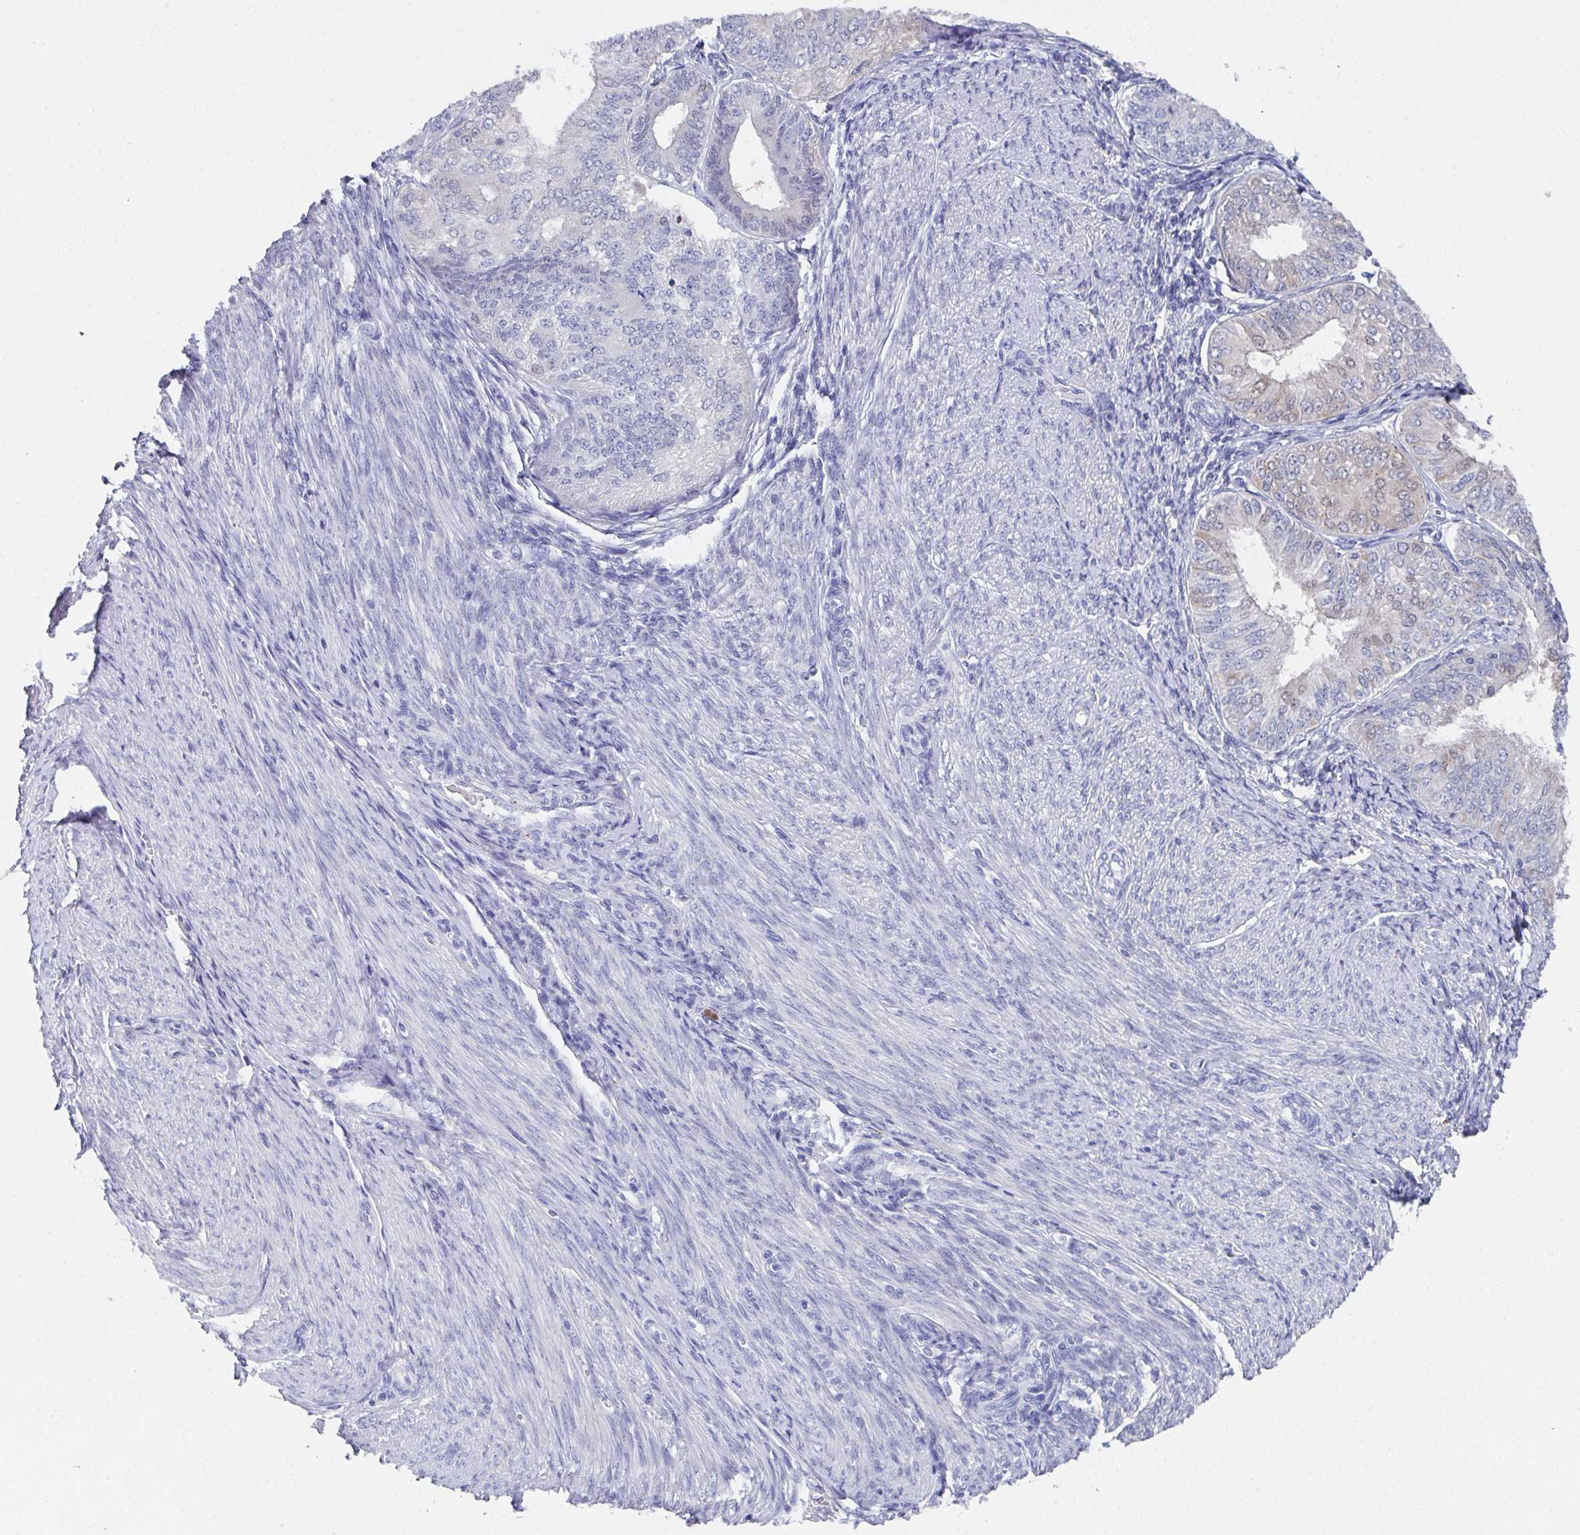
{"staining": {"intensity": "weak", "quantity": "<25%", "location": "cytoplasmic/membranous"}, "tissue": "endometrial cancer", "cell_type": "Tumor cells", "image_type": "cancer", "snomed": [{"axis": "morphology", "description": "Adenocarcinoma, NOS"}, {"axis": "topography", "description": "Endometrium"}], "caption": "Adenocarcinoma (endometrial) was stained to show a protein in brown. There is no significant expression in tumor cells. The staining is performed using DAB (3,3'-diaminobenzidine) brown chromogen with nuclei counter-stained in using hematoxylin.", "gene": "SSC4D", "patient": {"sex": "female", "age": 58}}